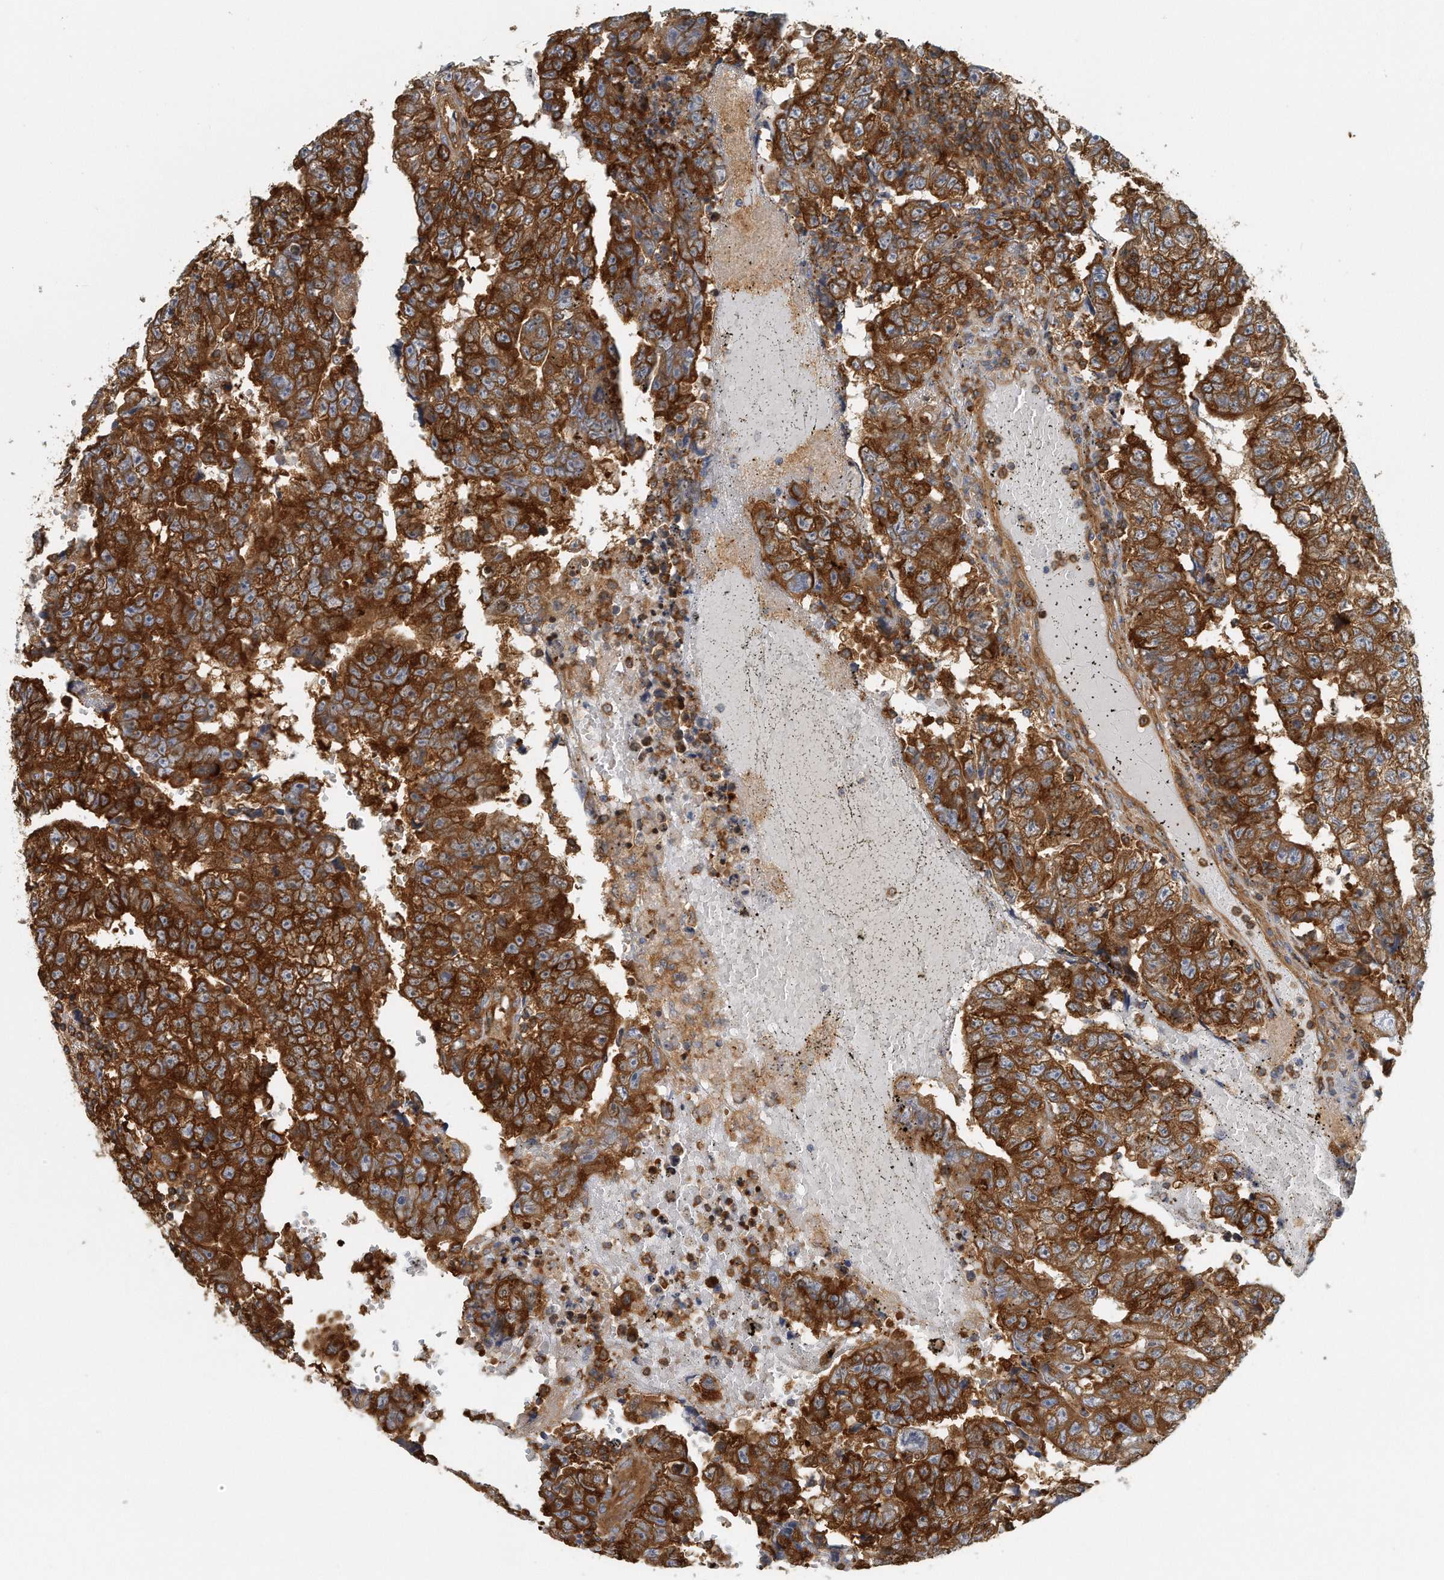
{"staining": {"intensity": "strong", "quantity": ">75%", "location": "cytoplasmic/membranous"}, "tissue": "testis cancer", "cell_type": "Tumor cells", "image_type": "cancer", "snomed": [{"axis": "morphology", "description": "Carcinoma, Embryonal, NOS"}, {"axis": "topography", "description": "Testis"}], "caption": "Immunohistochemistry staining of testis cancer, which shows high levels of strong cytoplasmic/membranous positivity in about >75% of tumor cells indicating strong cytoplasmic/membranous protein staining. The staining was performed using DAB (3,3'-diaminobenzidine) (brown) for protein detection and nuclei were counterstained in hematoxylin (blue).", "gene": "EIF3I", "patient": {"sex": "male", "age": 25}}